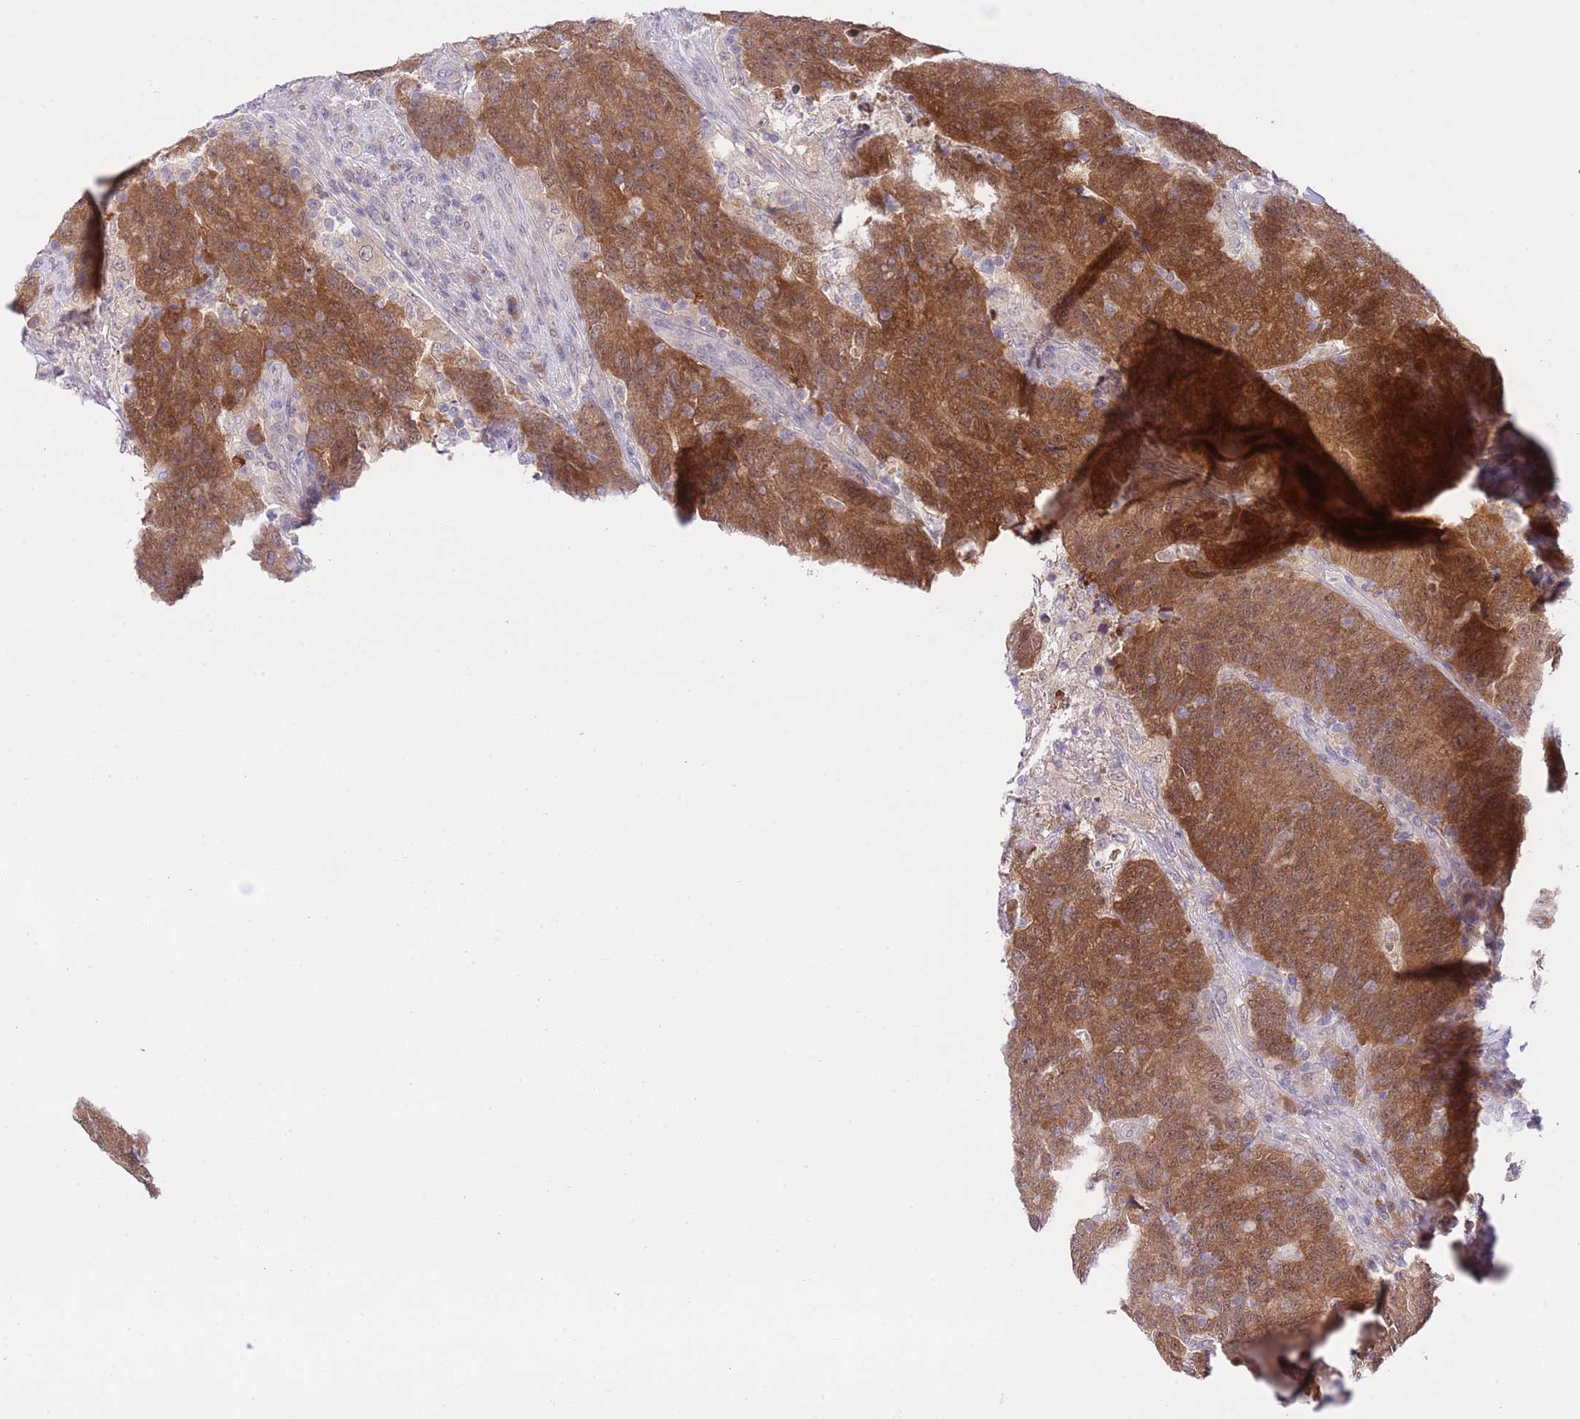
{"staining": {"intensity": "moderate", "quantity": ">75%", "location": "cytoplasmic/membranous"}, "tissue": "colorectal cancer", "cell_type": "Tumor cells", "image_type": "cancer", "snomed": [{"axis": "morphology", "description": "Adenocarcinoma, NOS"}, {"axis": "topography", "description": "Colon"}], "caption": "This photomicrograph exhibits colorectal cancer (adenocarcinoma) stained with IHC to label a protein in brown. The cytoplasmic/membranous of tumor cells show moderate positivity for the protein. Nuclei are counter-stained blue.", "gene": "GALK2", "patient": {"sex": "female", "age": 75}}